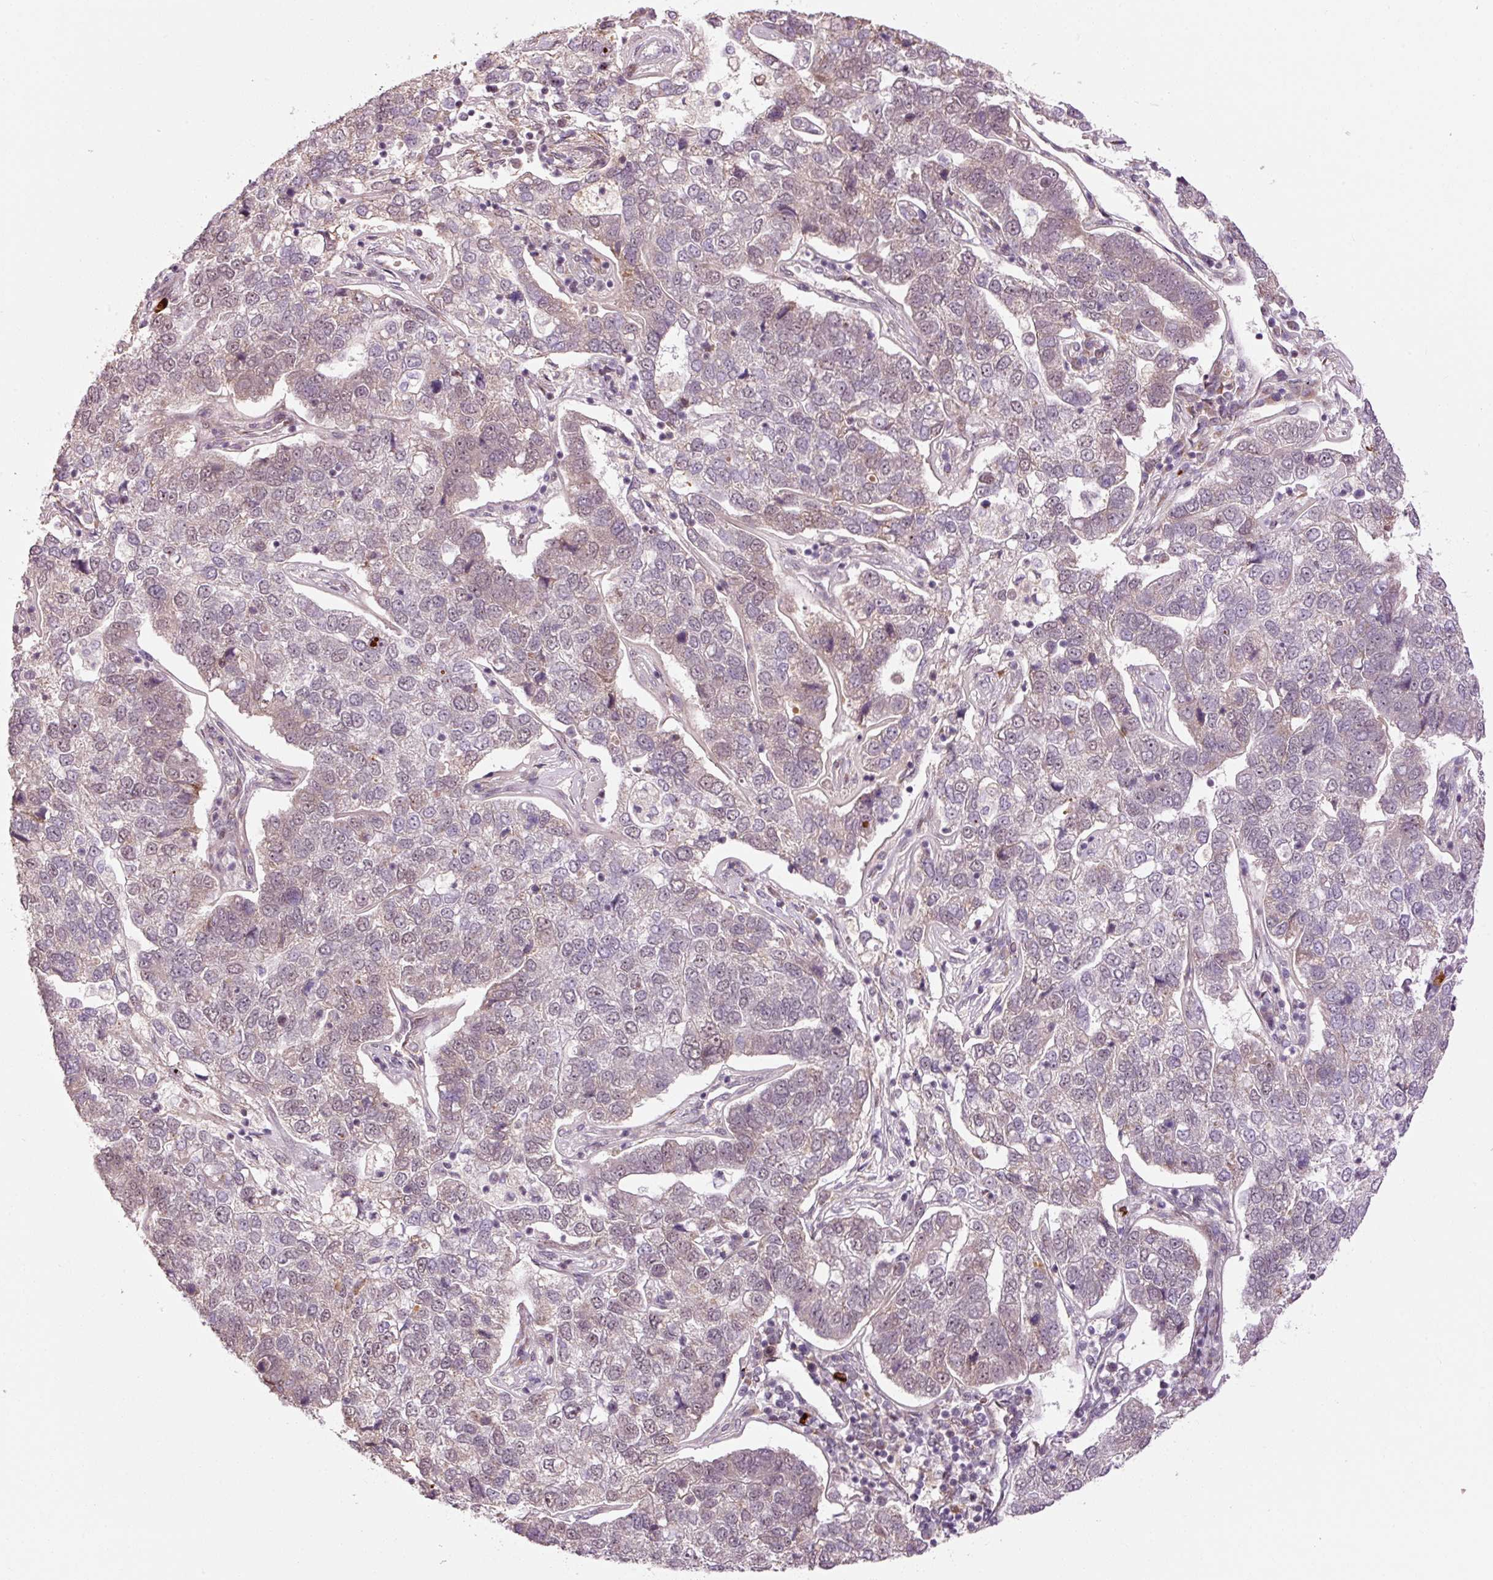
{"staining": {"intensity": "weak", "quantity": "<25%", "location": "nuclear"}, "tissue": "pancreatic cancer", "cell_type": "Tumor cells", "image_type": "cancer", "snomed": [{"axis": "morphology", "description": "Adenocarcinoma, NOS"}, {"axis": "topography", "description": "Pancreas"}], "caption": "Tumor cells are negative for protein expression in human pancreatic cancer.", "gene": "ANKRD20A1", "patient": {"sex": "female", "age": 61}}